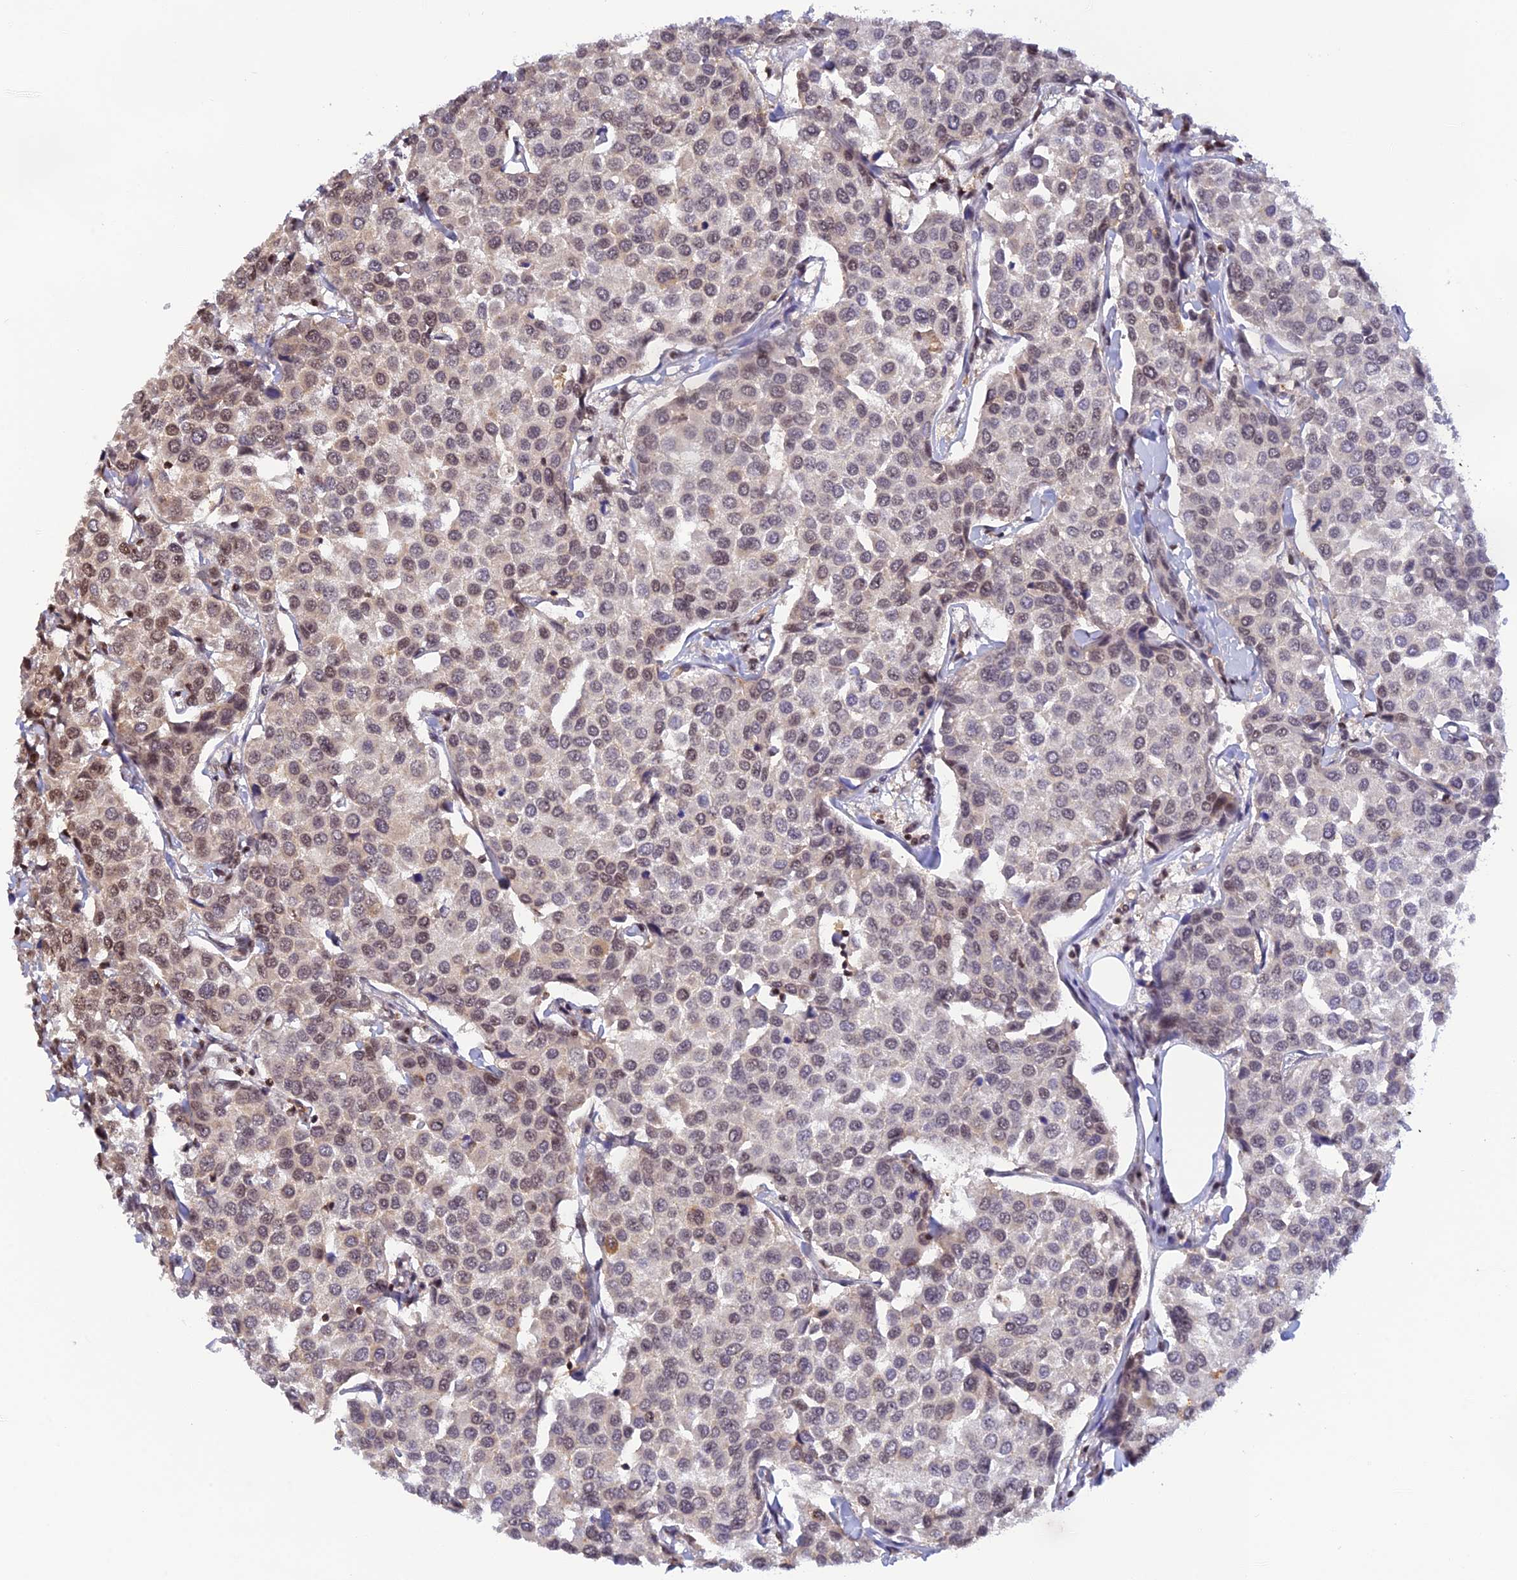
{"staining": {"intensity": "weak", "quantity": "<25%", "location": "cytoplasmic/membranous,nuclear"}, "tissue": "breast cancer", "cell_type": "Tumor cells", "image_type": "cancer", "snomed": [{"axis": "morphology", "description": "Duct carcinoma"}, {"axis": "topography", "description": "Breast"}], "caption": "Immunohistochemistry (IHC) micrograph of human breast cancer (invasive ductal carcinoma) stained for a protein (brown), which shows no expression in tumor cells.", "gene": "THAP11", "patient": {"sex": "female", "age": 55}}